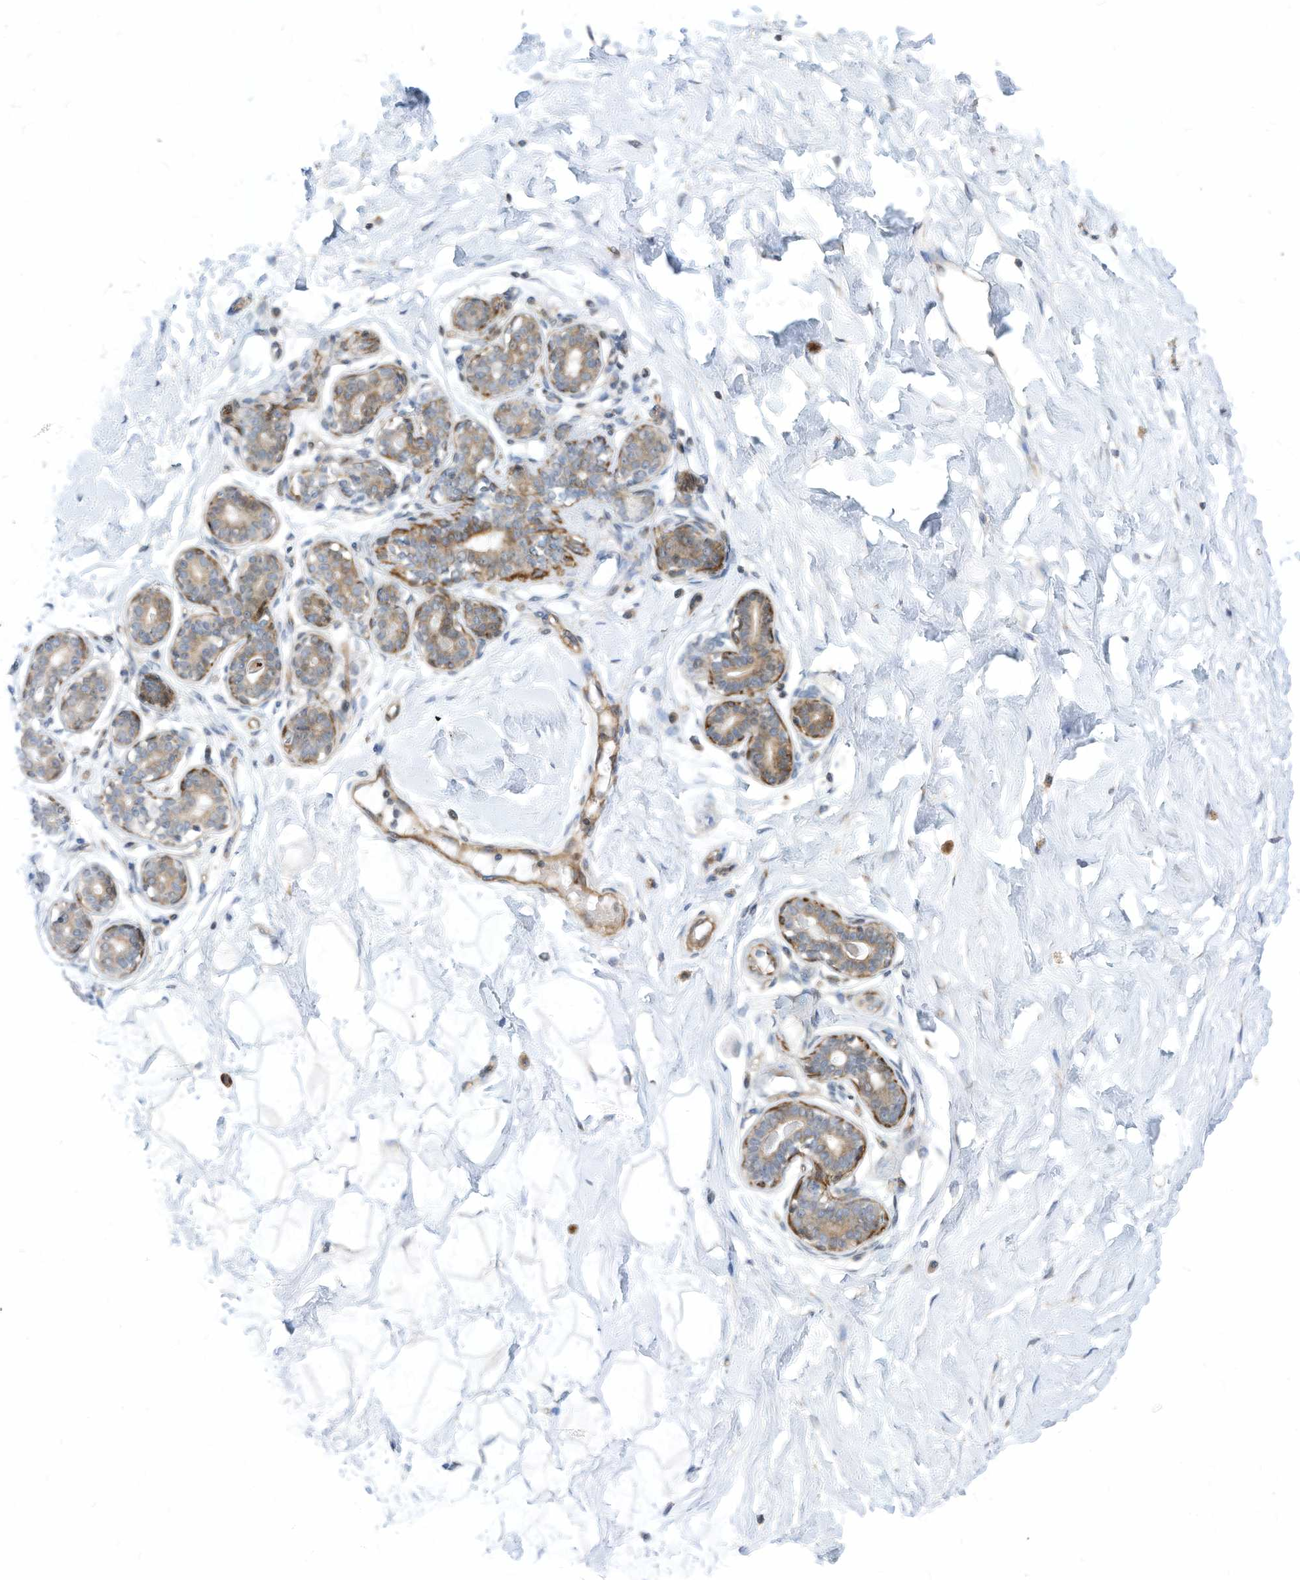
{"staining": {"intensity": "negative", "quantity": "none", "location": "none"}, "tissue": "breast", "cell_type": "Adipocytes", "image_type": "normal", "snomed": [{"axis": "morphology", "description": "Normal tissue, NOS"}, {"axis": "morphology", "description": "Adenoma, NOS"}, {"axis": "topography", "description": "Breast"}], "caption": "Histopathology image shows no significant protein staining in adipocytes of normal breast.", "gene": "GPATCH3", "patient": {"sex": "female", "age": 23}}